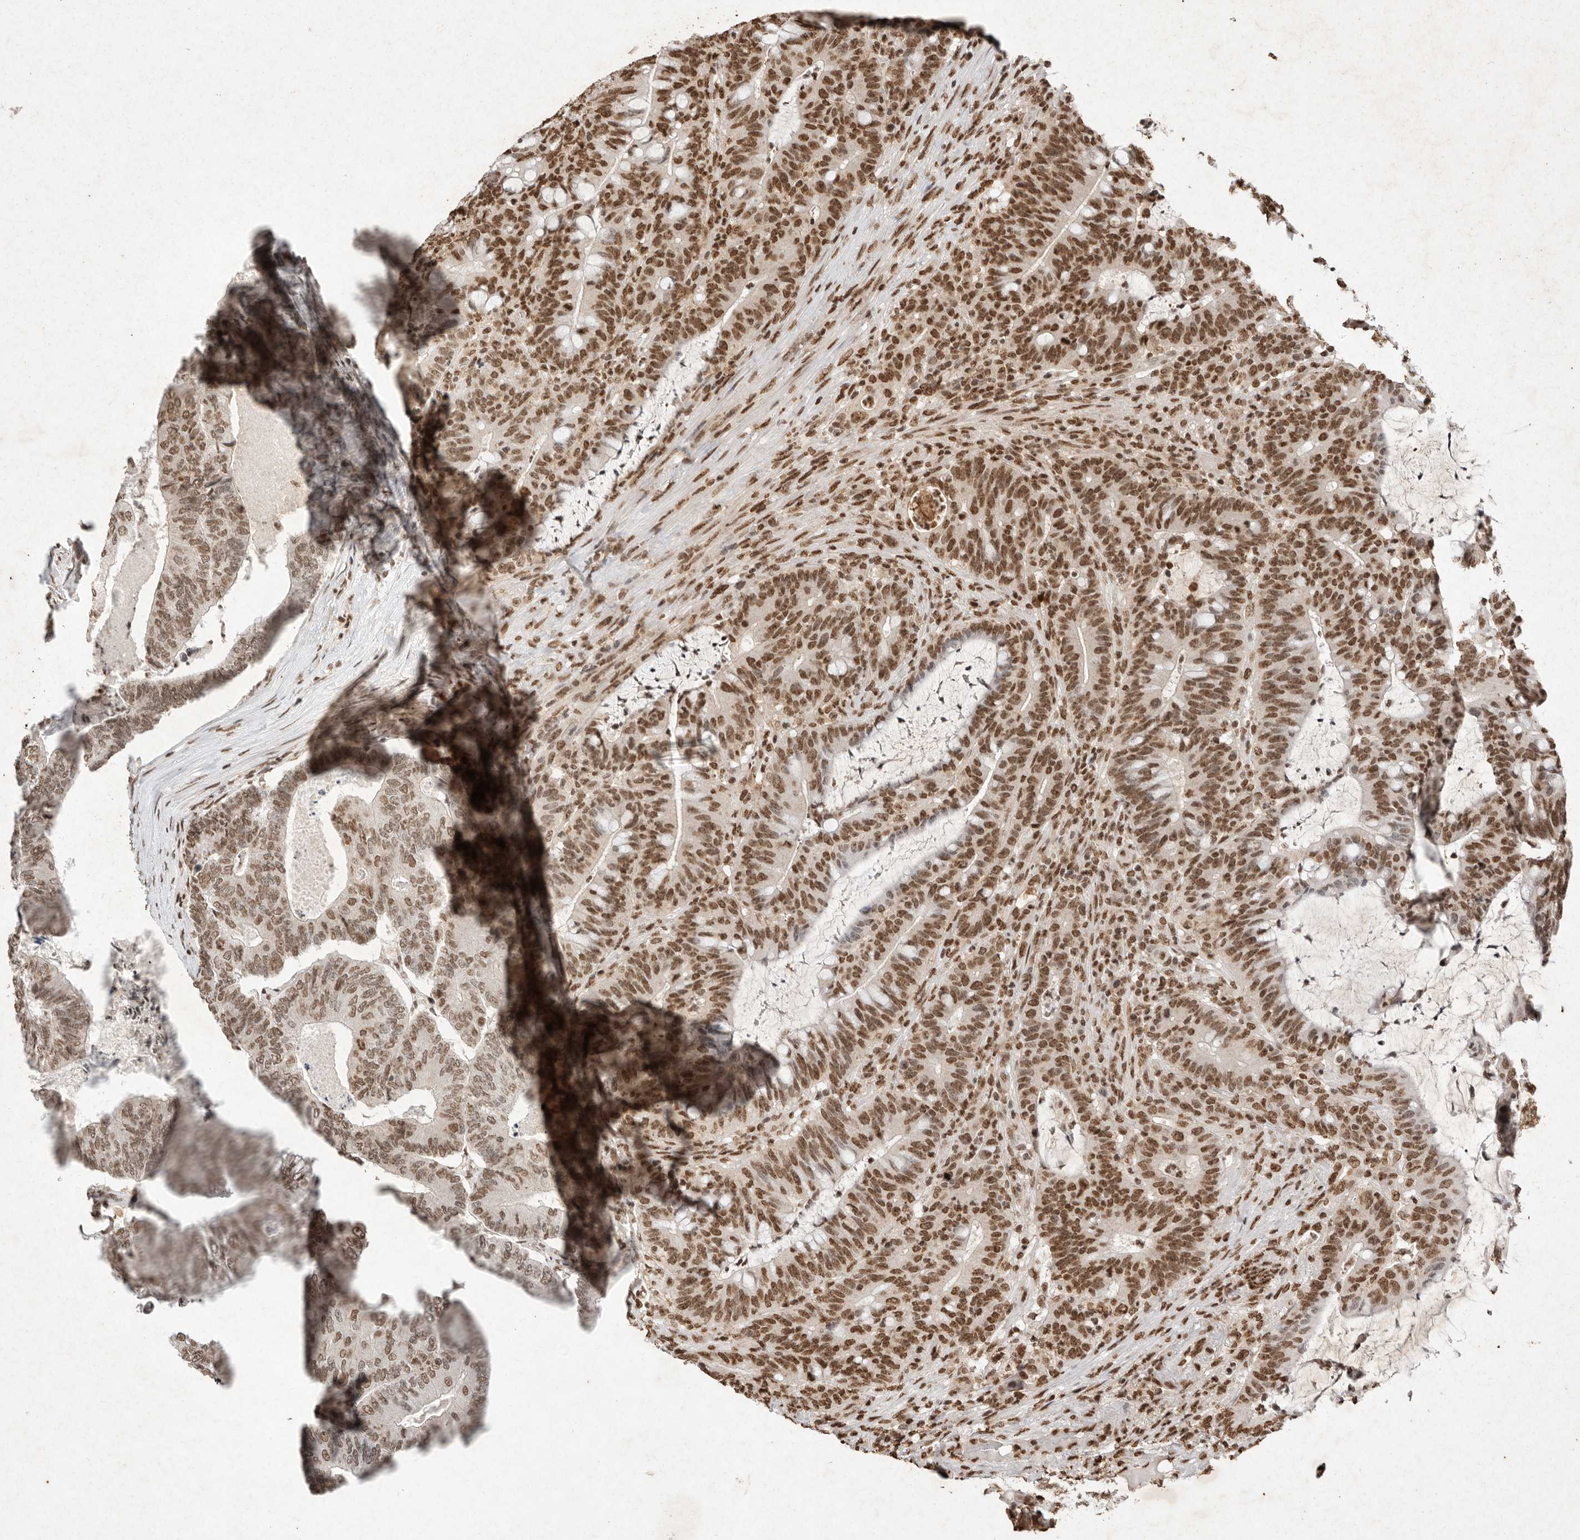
{"staining": {"intensity": "moderate", "quantity": ">75%", "location": "nuclear"}, "tissue": "colorectal cancer", "cell_type": "Tumor cells", "image_type": "cancer", "snomed": [{"axis": "morphology", "description": "Adenocarcinoma, NOS"}, {"axis": "topography", "description": "Colon"}], "caption": "Moderate nuclear protein expression is appreciated in approximately >75% of tumor cells in colorectal cancer (adenocarcinoma).", "gene": "NKX3-2", "patient": {"sex": "female", "age": 66}}